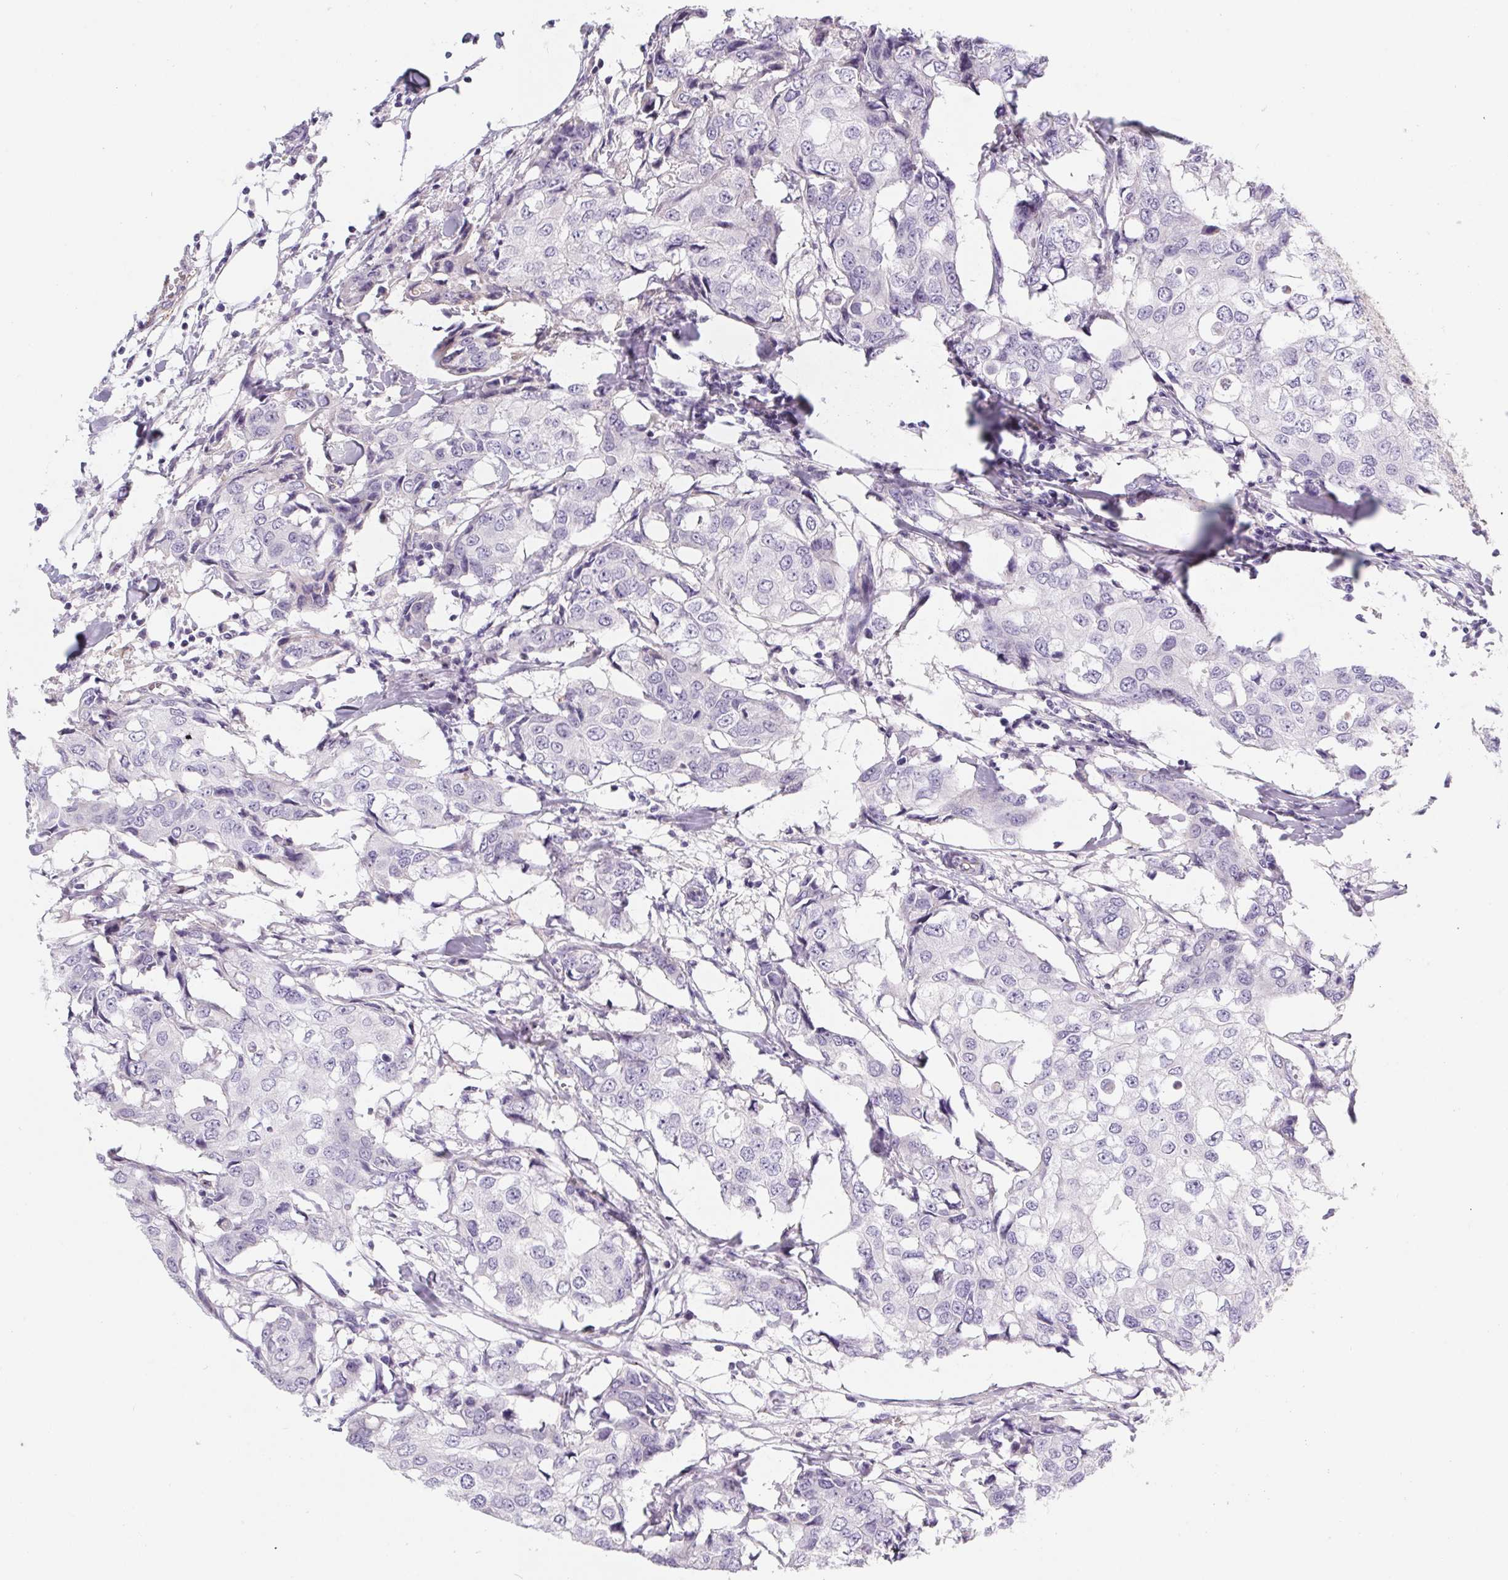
{"staining": {"intensity": "negative", "quantity": "none", "location": "none"}, "tissue": "breast cancer", "cell_type": "Tumor cells", "image_type": "cancer", "snomed": [{"axis": "morphology", "description": "Duct carcinoma"}, {"axis": "topography", "description": "Breast"}], "caption": "The photomicrograph displays no significant staining in tumor cells of breast invasive ductal carcinoma.", "gene": "LPA", "patient": {"sex": "female", "age": 27}}